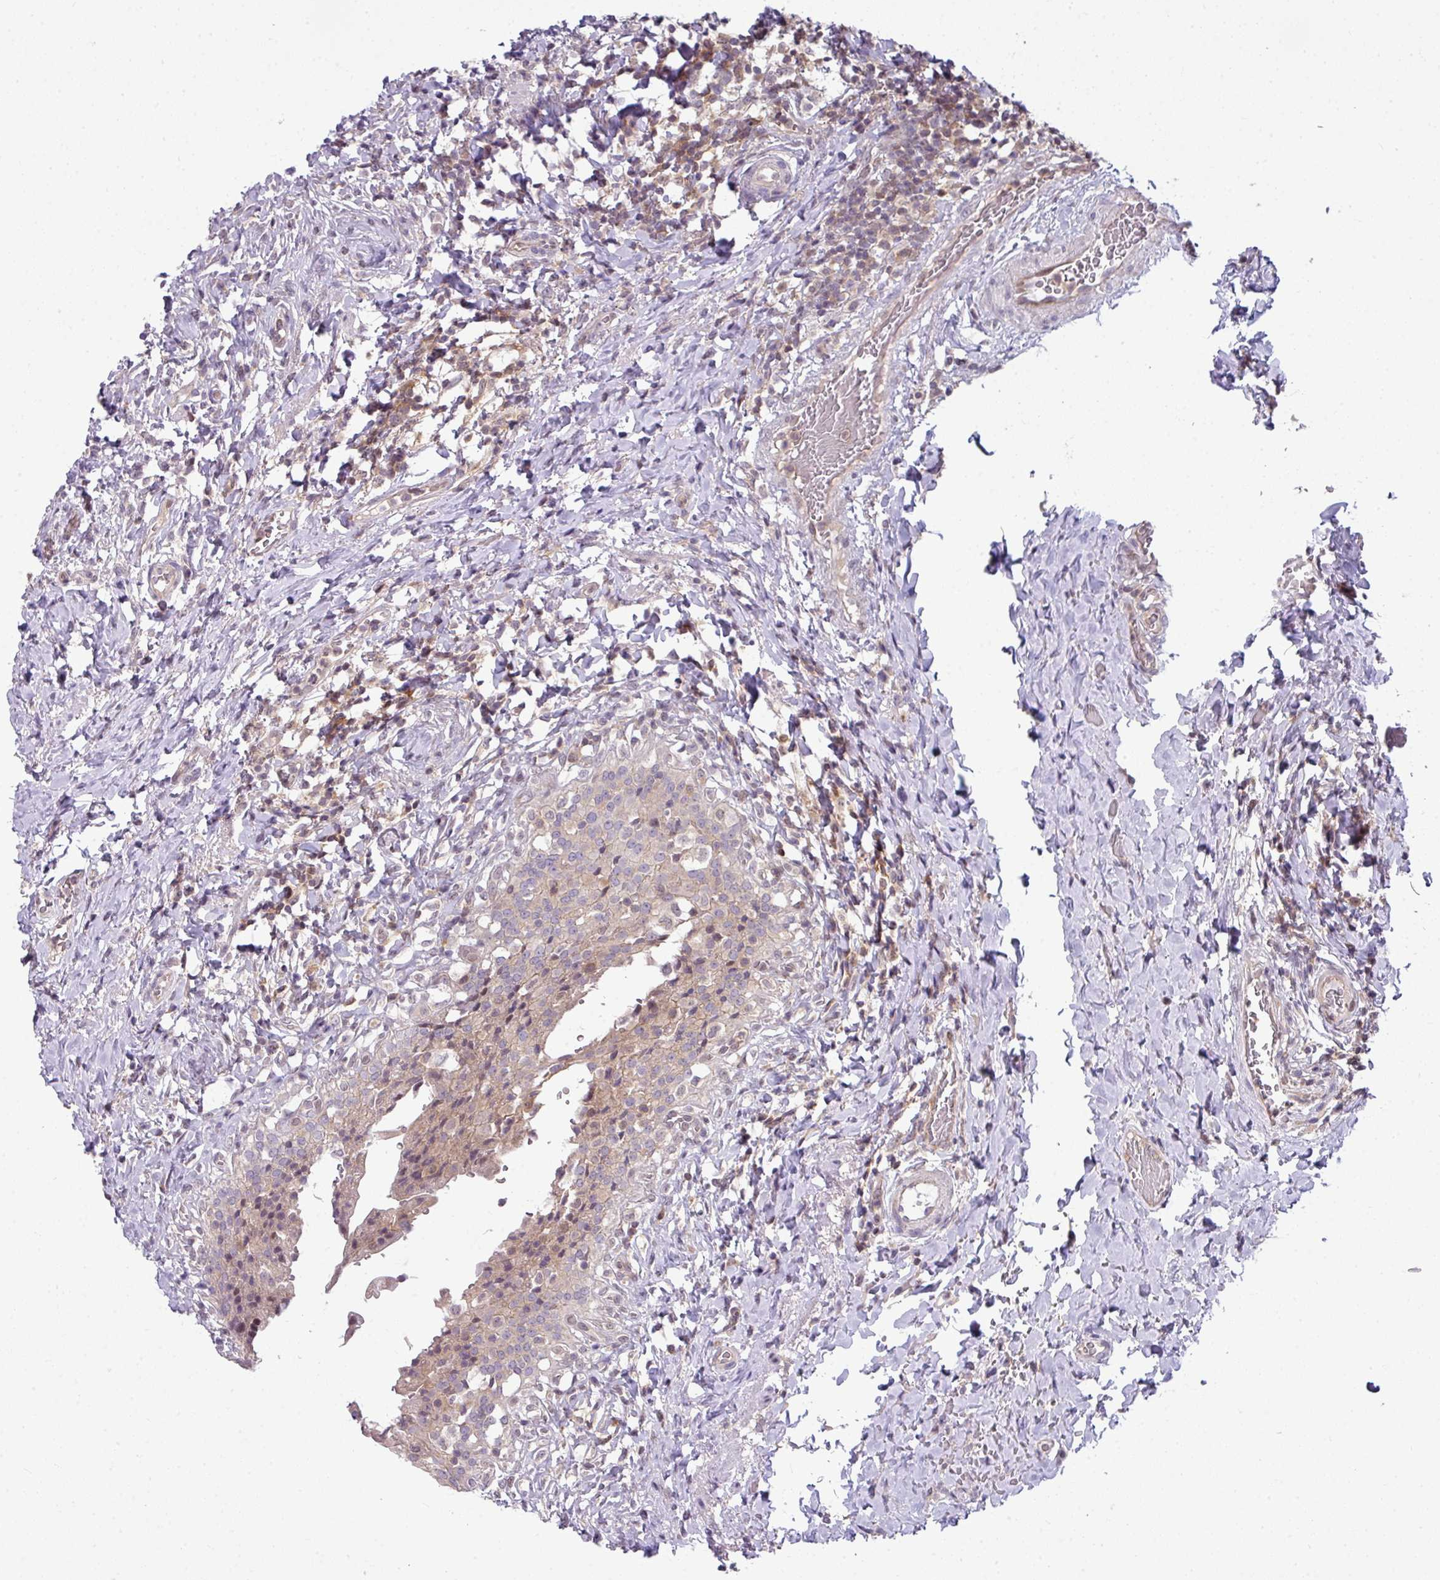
{"staining": {"intensity": "weak", "quantity": "<25%", "location": "cytoplasmic/membranous,nuclear"}, "tissue": "urinary bladder", "cell_type": "Urothelial cells", "image_type": "normal", "snomed": [{"axis": "morphology", "description": "Normal tissue, NOS"}, {"axis": "morphology", "description": "Inflammation, NOS"}, {"axis": "topography", "description": "Urinary bladder"}], "caption": "Protein analysis of normal urinary bladder shows no significant positivity in urothelial cells.", "gene": "STAT5A", "patient": {"sex": "male", "age": 64}}